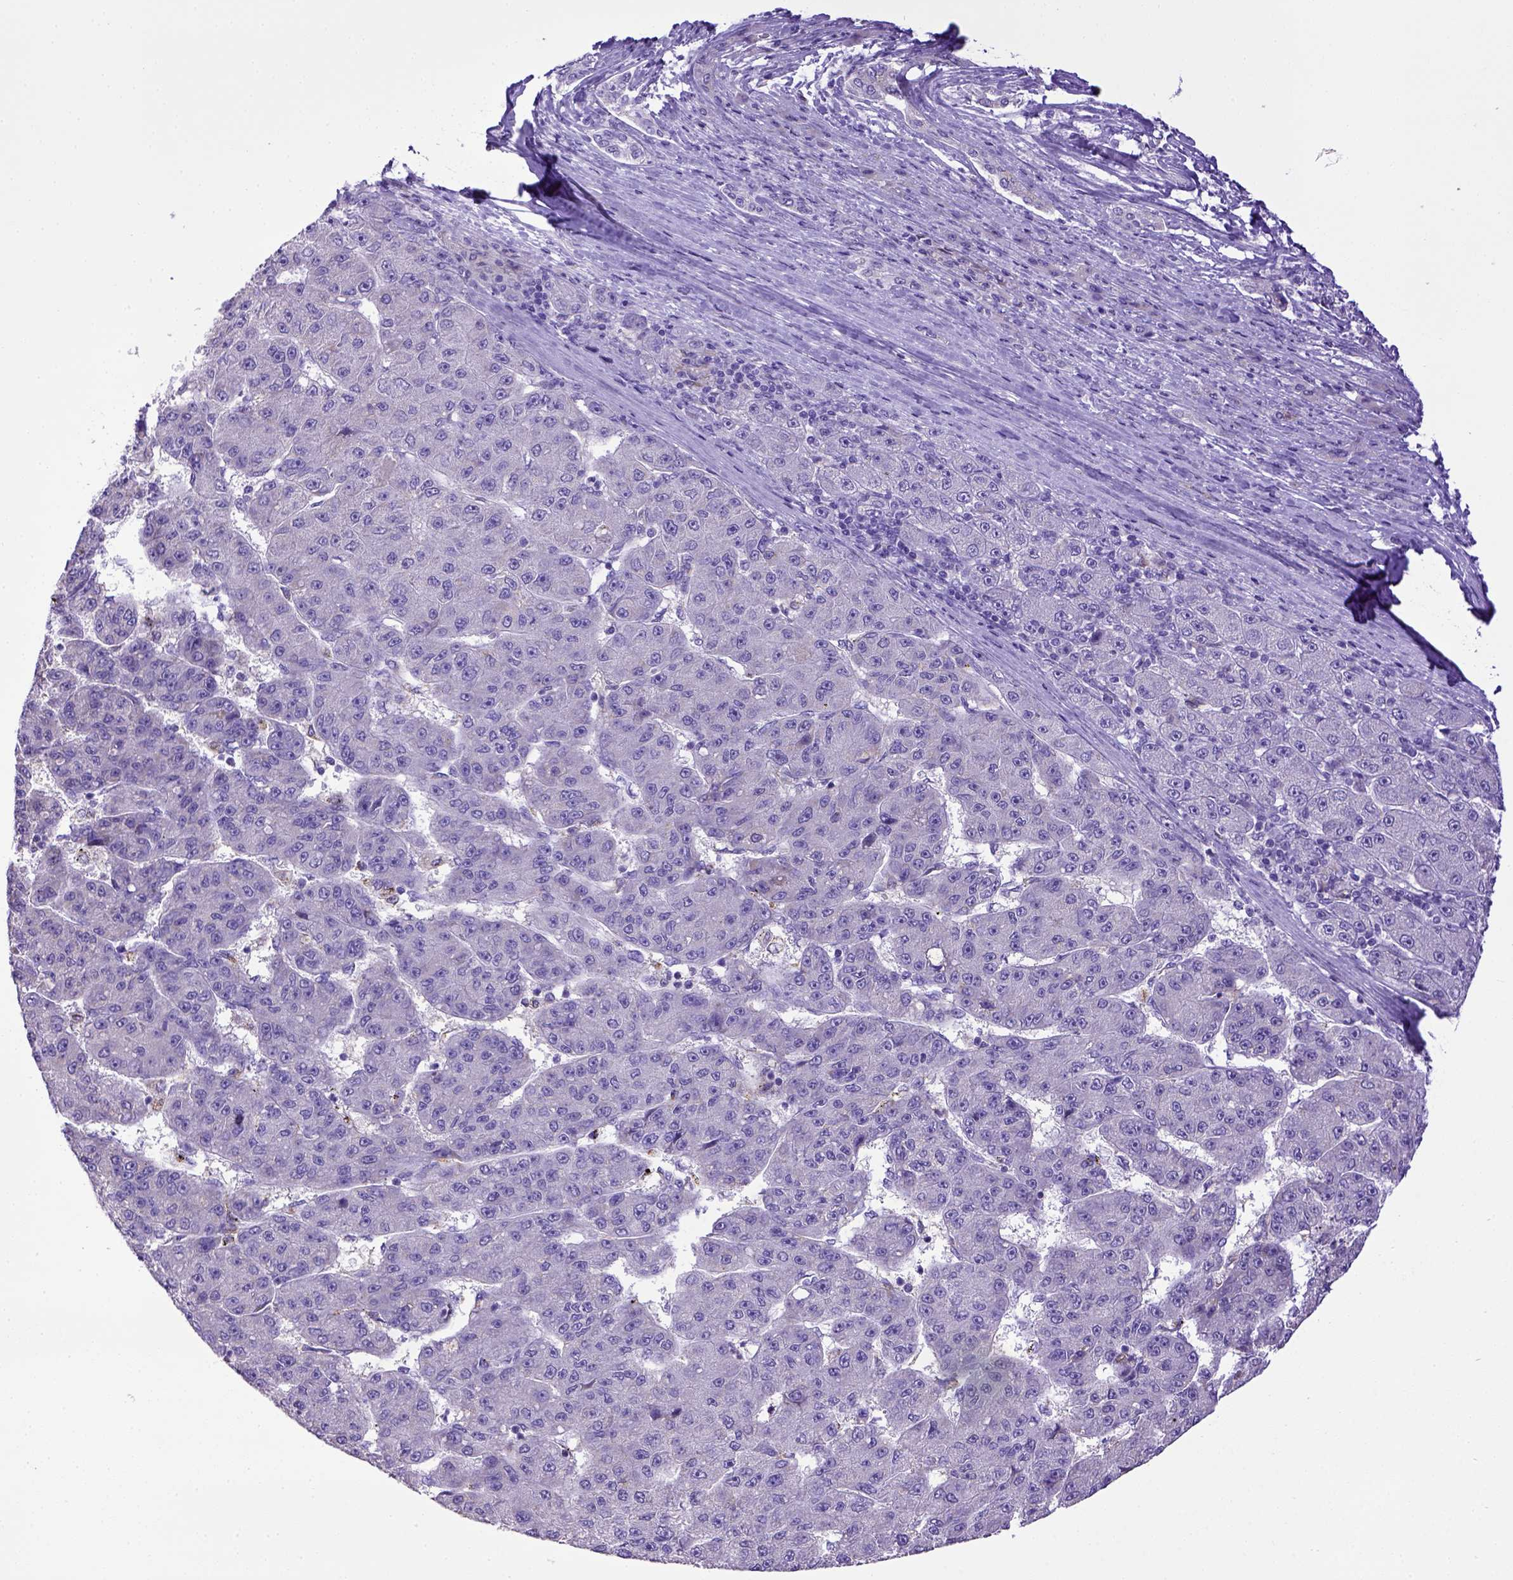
{"staining": {"intensity": "negative", "quantity": "none", "location": "none"}, "tissue": "liver cancer", "cell_type": "Tumor cells", "image_type": "cancer", "snomed": [{"axis": "morphology", "description": "Carcinoma, Hepatocellular, NOS"}, {"axis": "topography", "description": "Liver"}], "caption": "IHC histopathology image of neoplastic tissue: liver hepatocellular carcinoma stained with DAB demonstrates no significant protein positivity in tumor cells.", "gene": "SPEF1", "patient": {"sex": "male", "age": 67}}